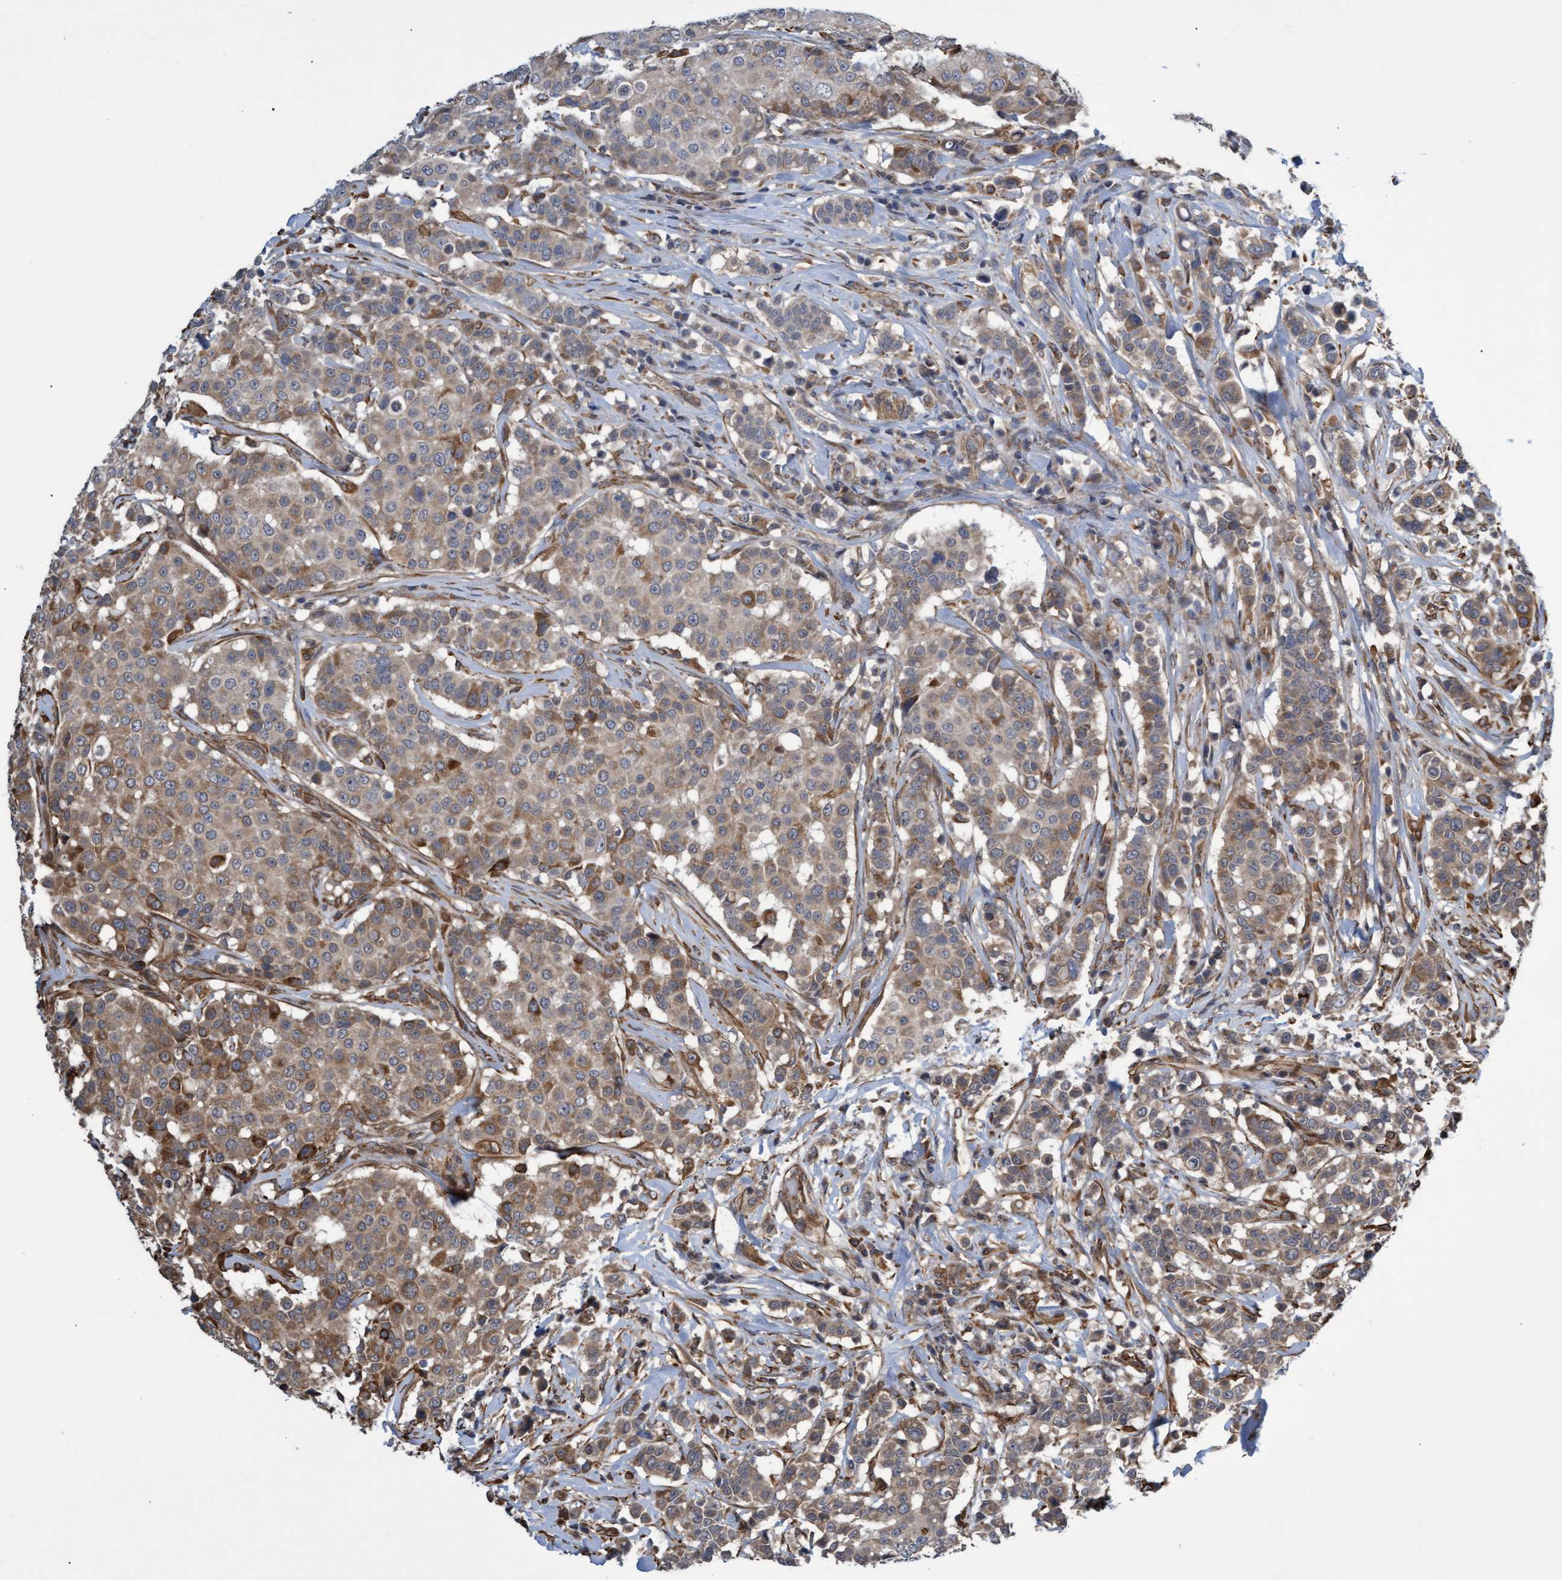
{"staining": {"intensity": "moderate", "quantity": ">75%", "location": "cytoplasmic/membranous"}, "tissue": "breast cancer", "cell_type": "Tumor cells", "image_type": "cancer", "snomed": [{"axis": "morphology", "description": "Duct carcinoma"}, {"axis": "topography", "description": "Breast"}], "caption": "Tumor cells exhibit moderate cytoplasmic/membranous staining in approximately >75% of cells in breast invasive ductal carcinoma. (DAB (3,3'-diaminobenzidine) = brown stain, brightfield microscopy at high magnification).", "gene": "TNFRSF10B", "patient": {"sex": "female", "age": 27}}